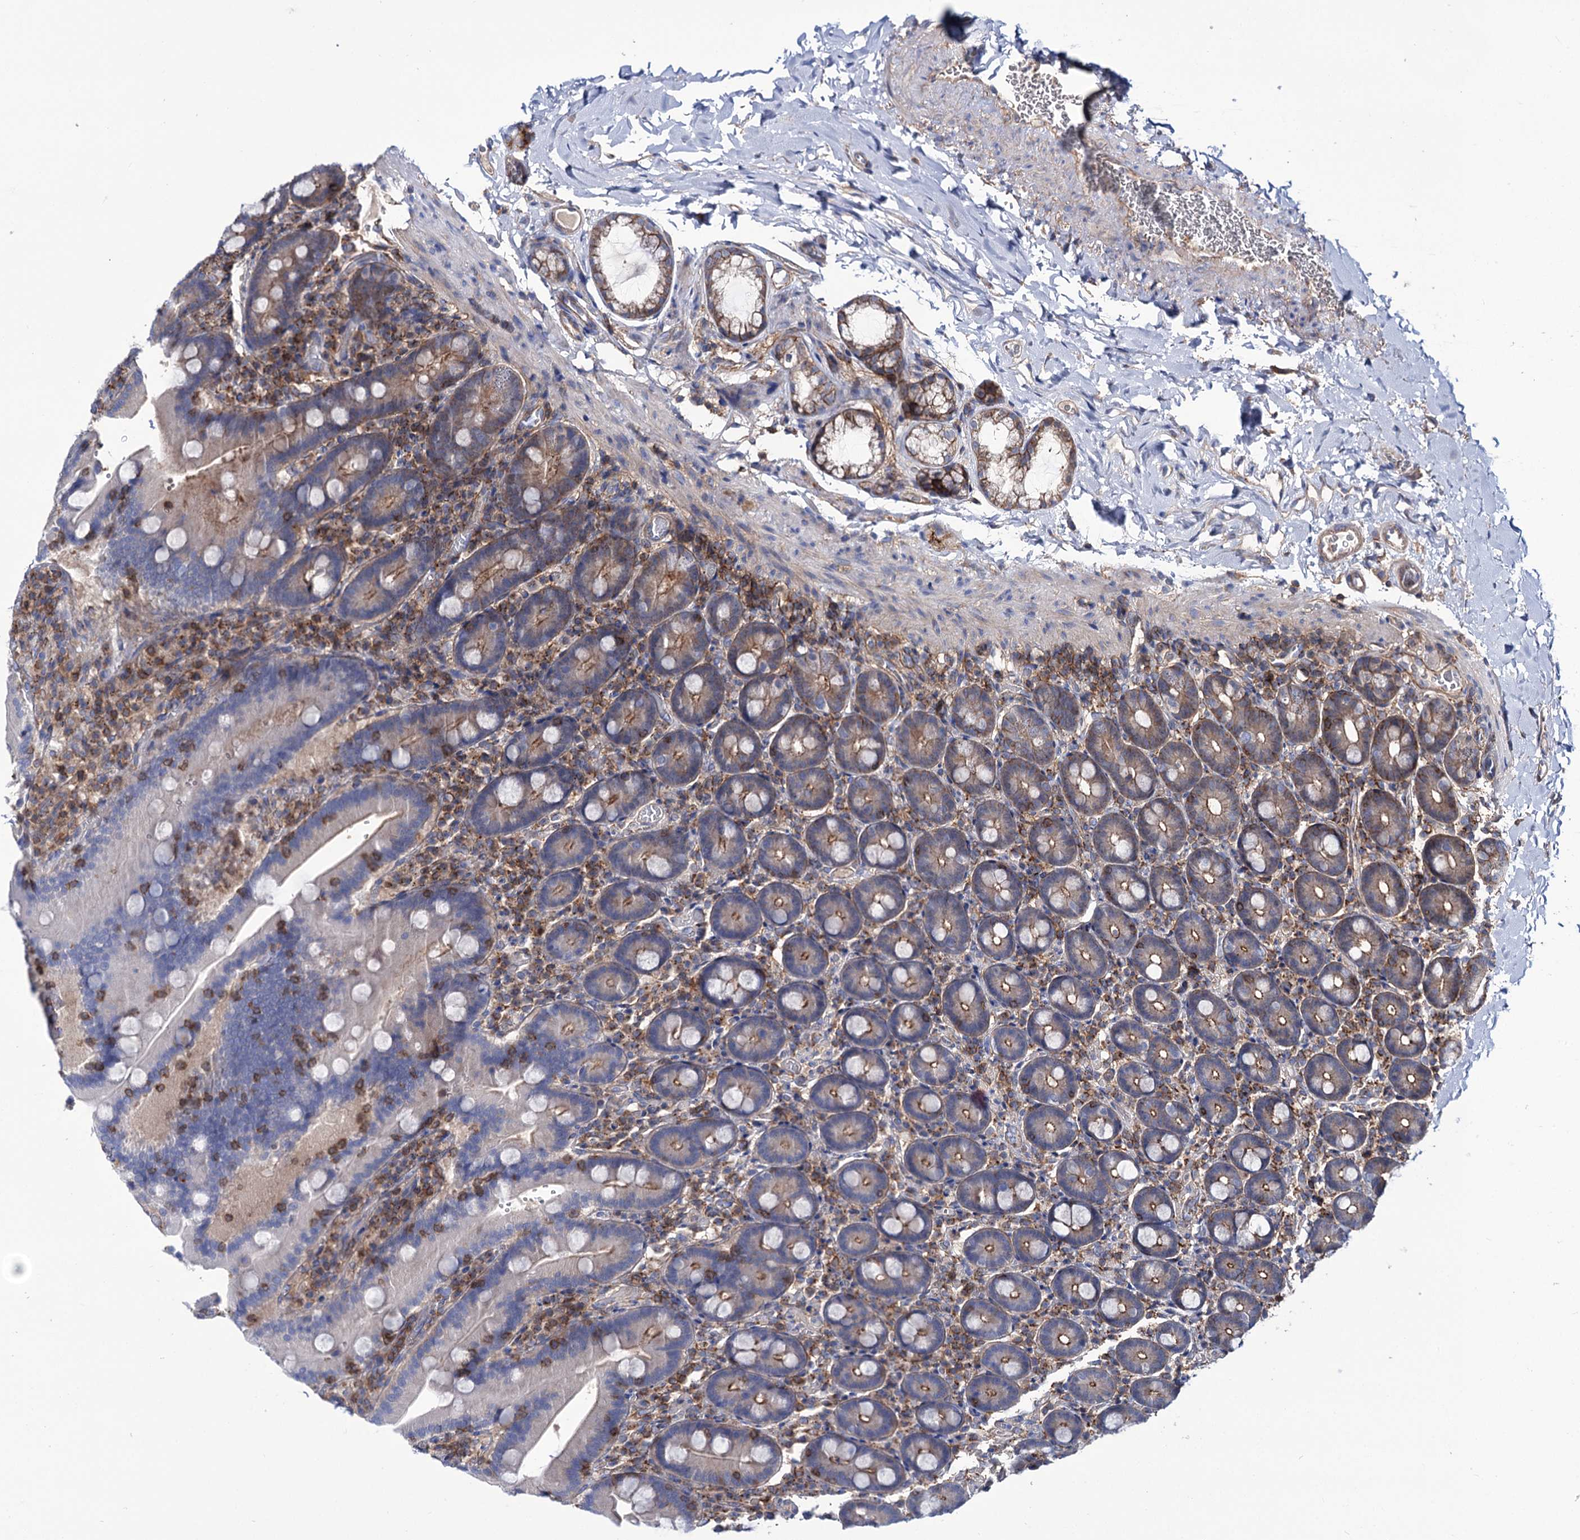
{"staining": {"intensity": "moderate", "quantity": "<25%", "location": "cytoplasmic/membranous"}, "tissue": "duodenum", "cell_type": "Glandular cells", "image_type": "normal", "snomed": [{"axis": "morphology", "description": "Normal tissue, NOS"}, {"axis": "topography", "description": "Duodenum"}], "caption": "The histopathology image reveals a brown stain indicating the presence of a protein in the cytoplasmic/membranous of glandular cells in duodenum. (brown staining indicates protein expression, while blue staining denotes nuclei).", "gene": "DEF6", "patient": {"sex": "female", "age": 62}}